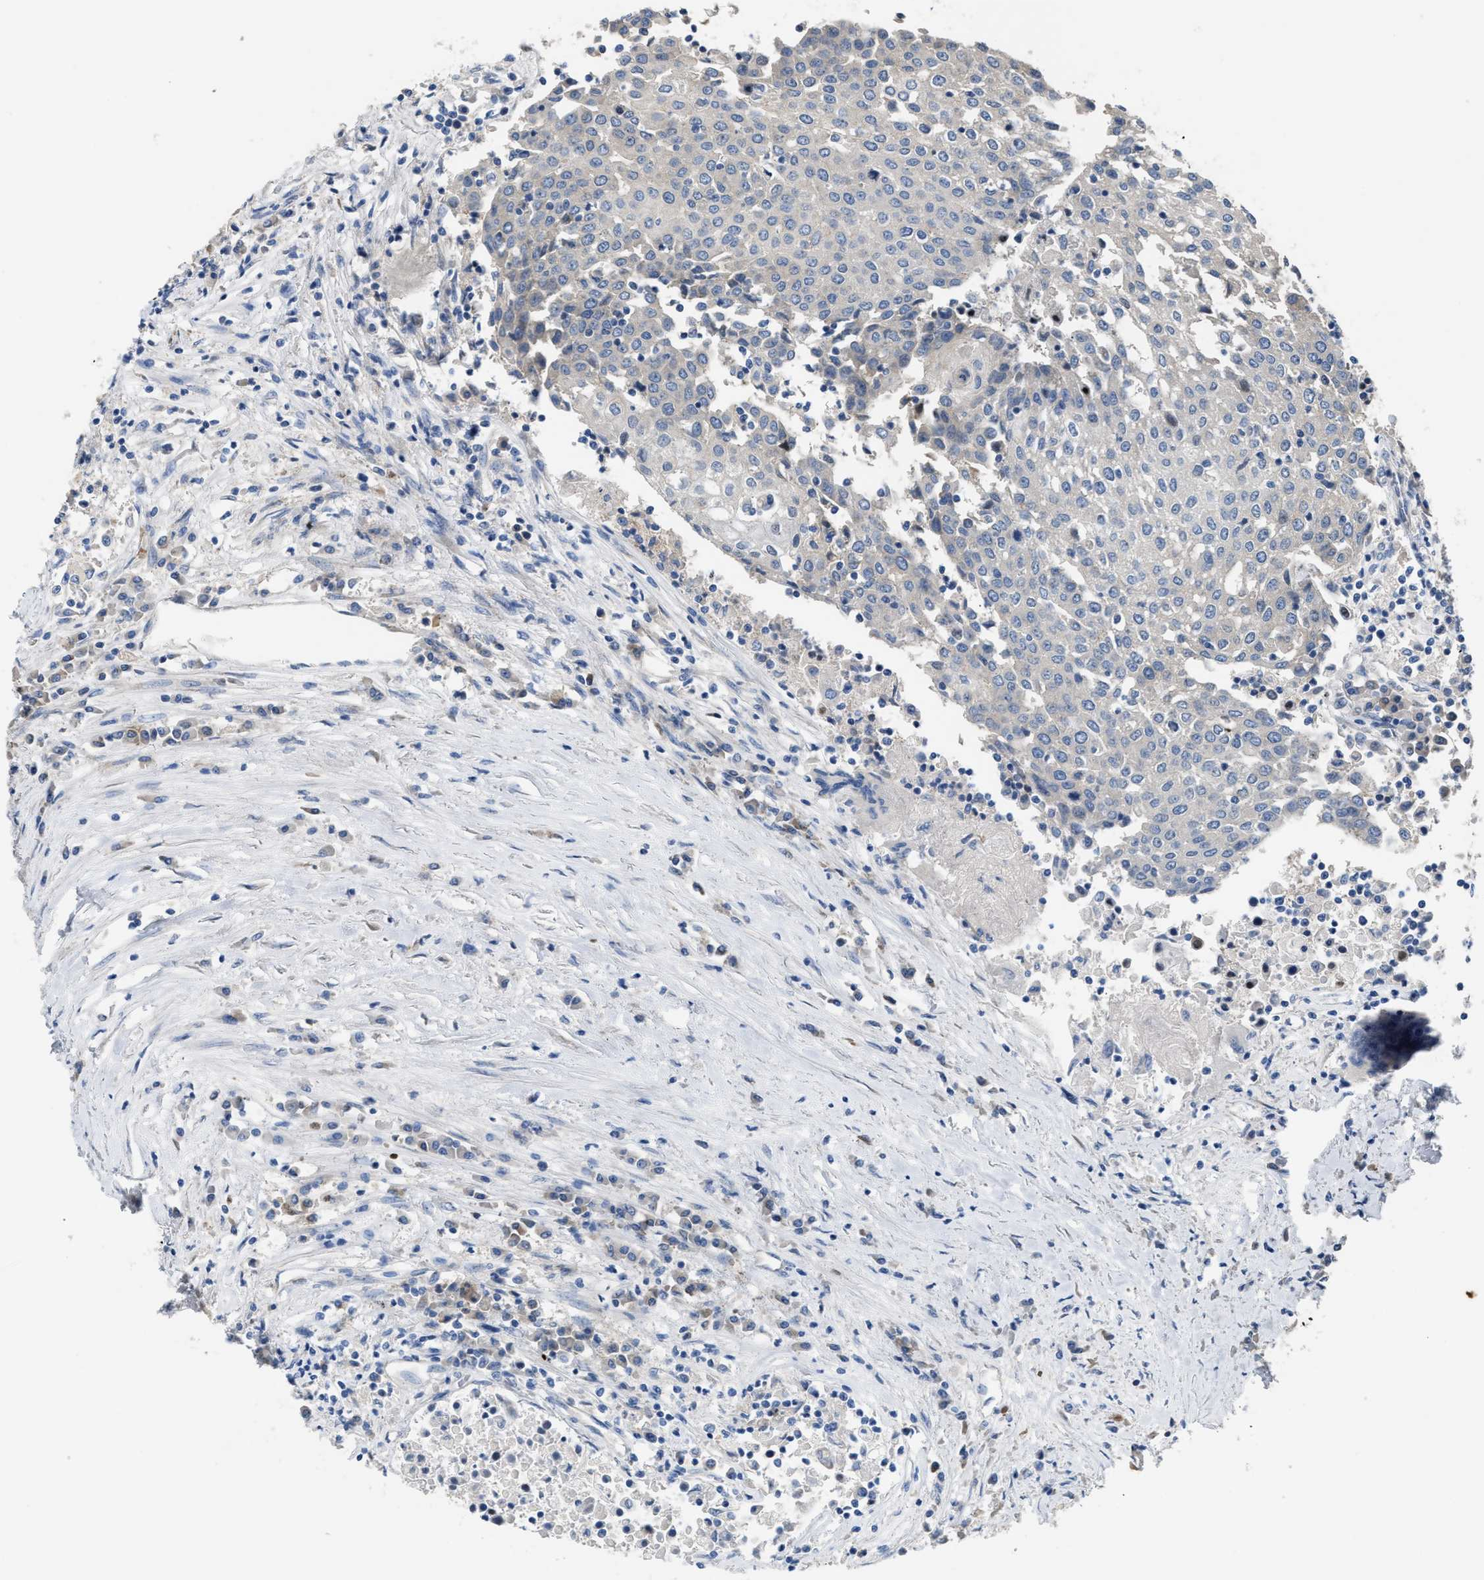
{"staining": {"intensity": "negative", "quantity": "none", "location": "none"}, "tissue": "urothelial cancer", "cell_type": "Tumor cells", "image_type": "cancer", "snomed": [{"axis": "morphology", "description": "Urothelial carcinoma, High grade"}, {"axis": "topography", "description": "Urinary bladder"}], "caption": "Immunohistochemistry of urothelial carcinoma (high-grade) displays no expression in tumor cells. The staining is performed using DAB (3,3'-diaminobenzidine) brown chromogen with nuclei counter-stained in using hematoxylin.", "gene": "DHX58", "patient": {"sex": "female", "age": 85}}